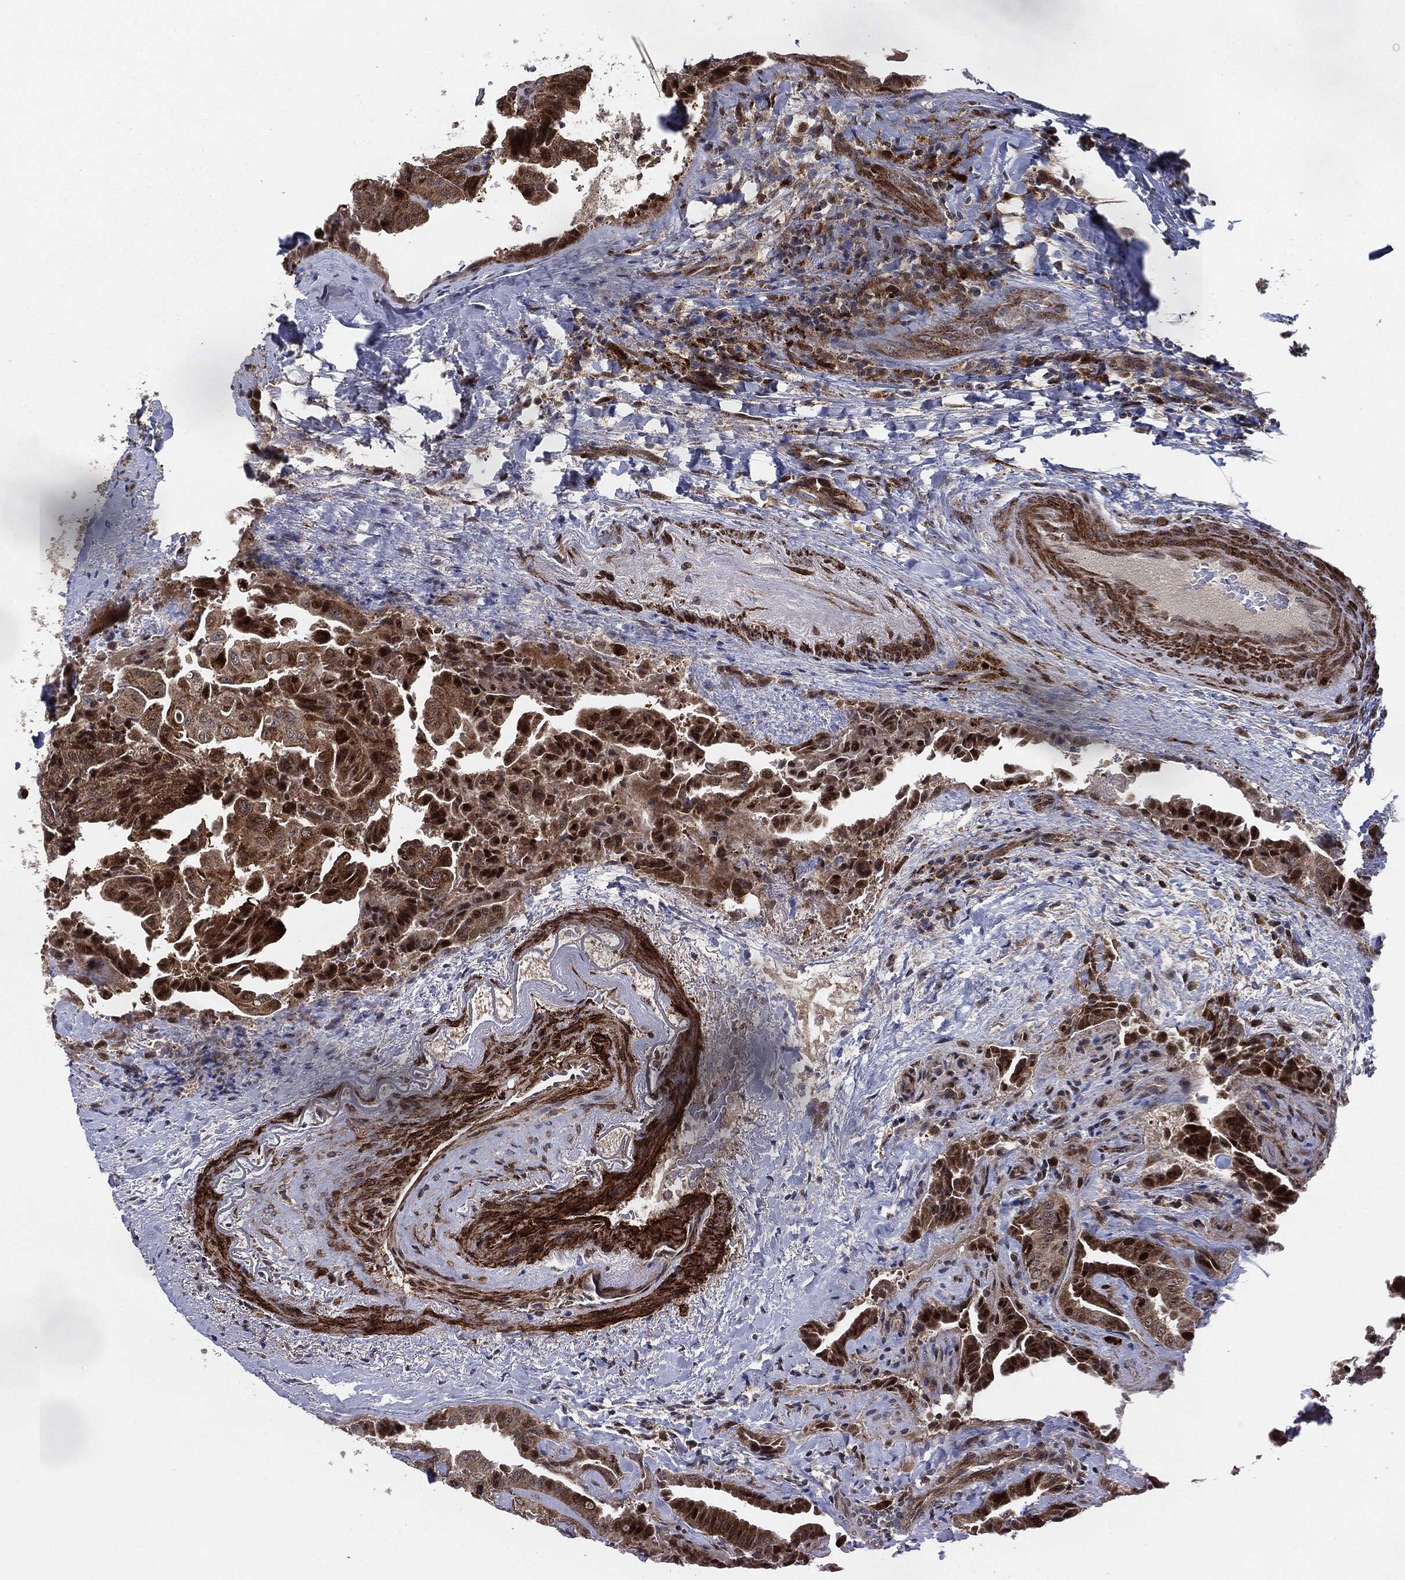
{"staining": {"intensity": "moderate", "quantity": "25%-75%", "location": "cytoplasmic/membranous,nuclear"}, "tissue": "thyroid cancer", "cell_type": "Tumor cells", "image_type": "cancer", "snomed": [{"axis": "morphology", "description": "Papillary adenocarcinoma, NOS"}, {"axis": "topography", "description": "Thyroid gland"}], "caption": "Moderate cytoplasmic/membranous and nuclear staining is seen in approximately 25%-75% of tumor cells in papillary adenocarcinoma (thyroid).", "gene": "PTEN", "patient": {"sex": "female", "age": 68}}